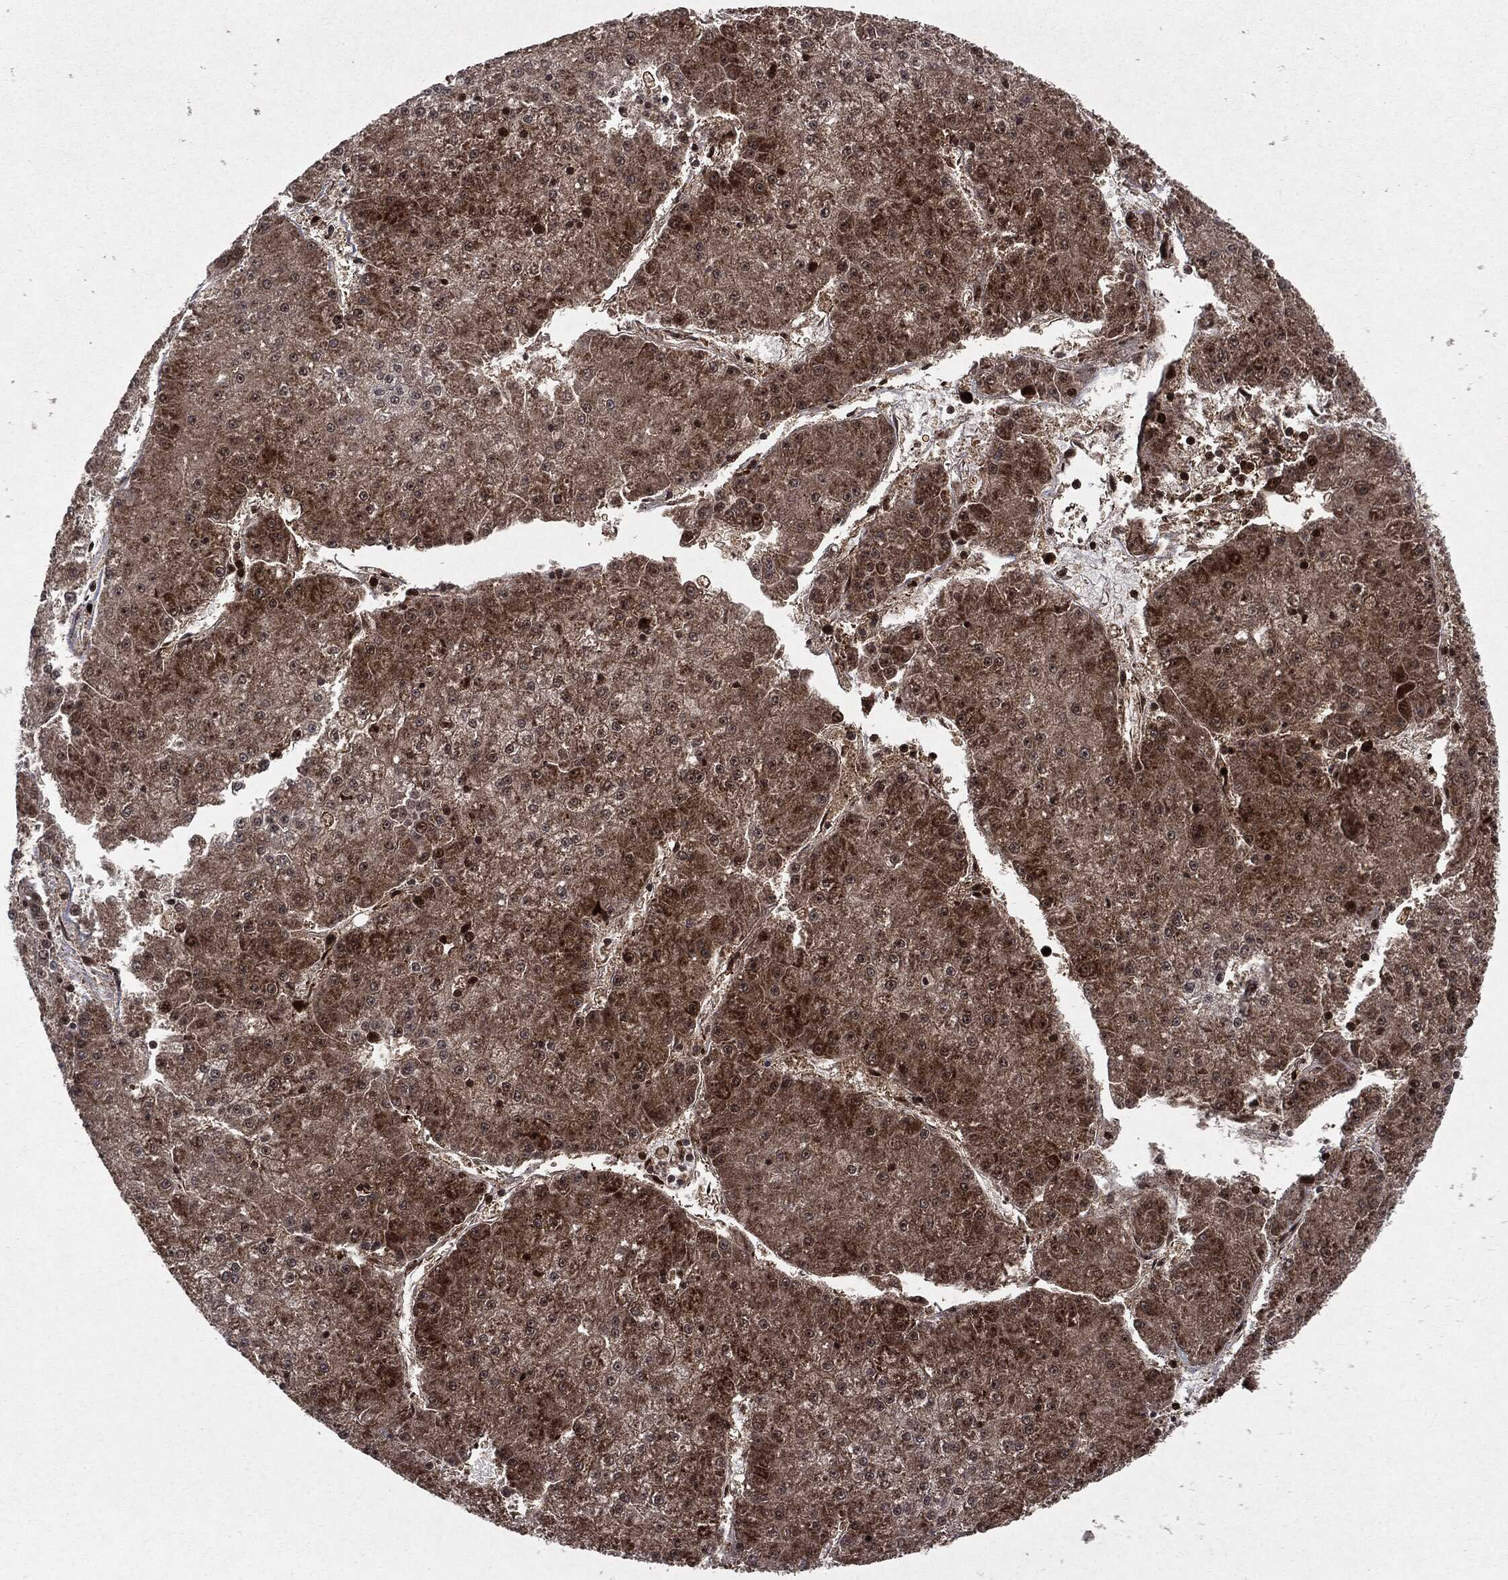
{"staining": {"intensity": "moderate", "quantity": ">75%", "location": "cytoplasmic/membranous"}, "tissue": "liver cancer", "cell_type": "Tumor cells", "image_type": "cancer", "snomed": [{"axis": "morphology", "description": "Carcinoma, Hepatocellular, NOS"}, {"axis": "topography", "description": "Liver"}], "caption": "Immunohistochemical staining of human liver cancer exhibits moderate cytoplasmic/membranous protein positivity in approximately >75% of tumor cells.", "gene": "OTUB1", "patient": {"sex": "male", "age": 73}}